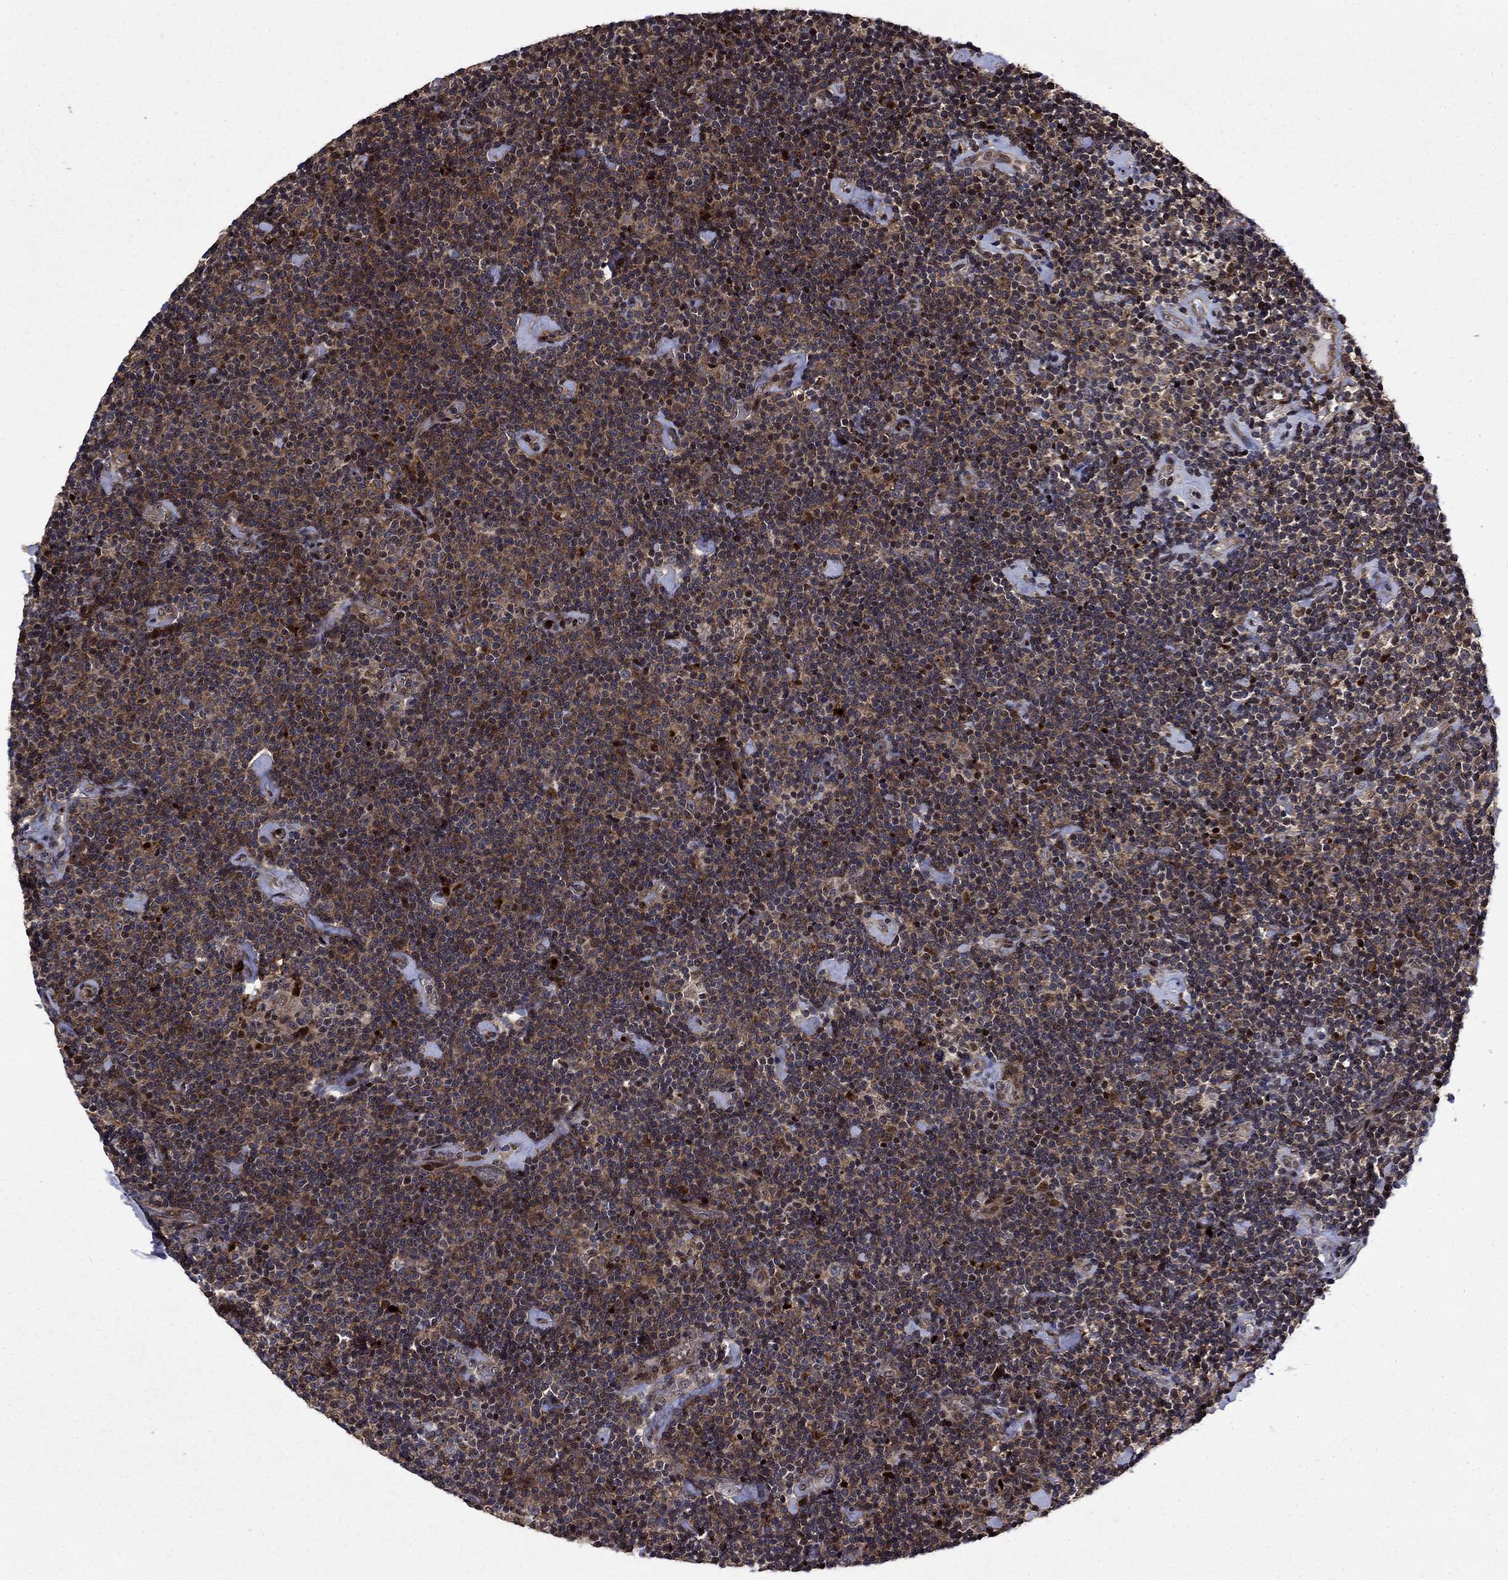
{"staining": {"intensity": "moderate", "quantity": "25%-75%", "location": "cytoplasmic/membranous"}, "tissue": "lymphoma", "cell_type": "Tumor cells", "image_type": "cancer", "snomed": [{"axis": "morphology", "description": "Malignant lymphoma, non-Hodgkin's type, Low grade"}, {"axis": "topography", "description": "Lymph node"}], "caption": "The image demonstrates a brown stain indicating the presence of a protein in the cytoplasmic/membranous of tumor cells in low-grade malignant lymphoma, non-Hodgkin's type. The protein is shown in brown color, while the nuclei are stained blue.", "gene": "AGTPBP1", "patient": {"sex": "male", "age": 81}}